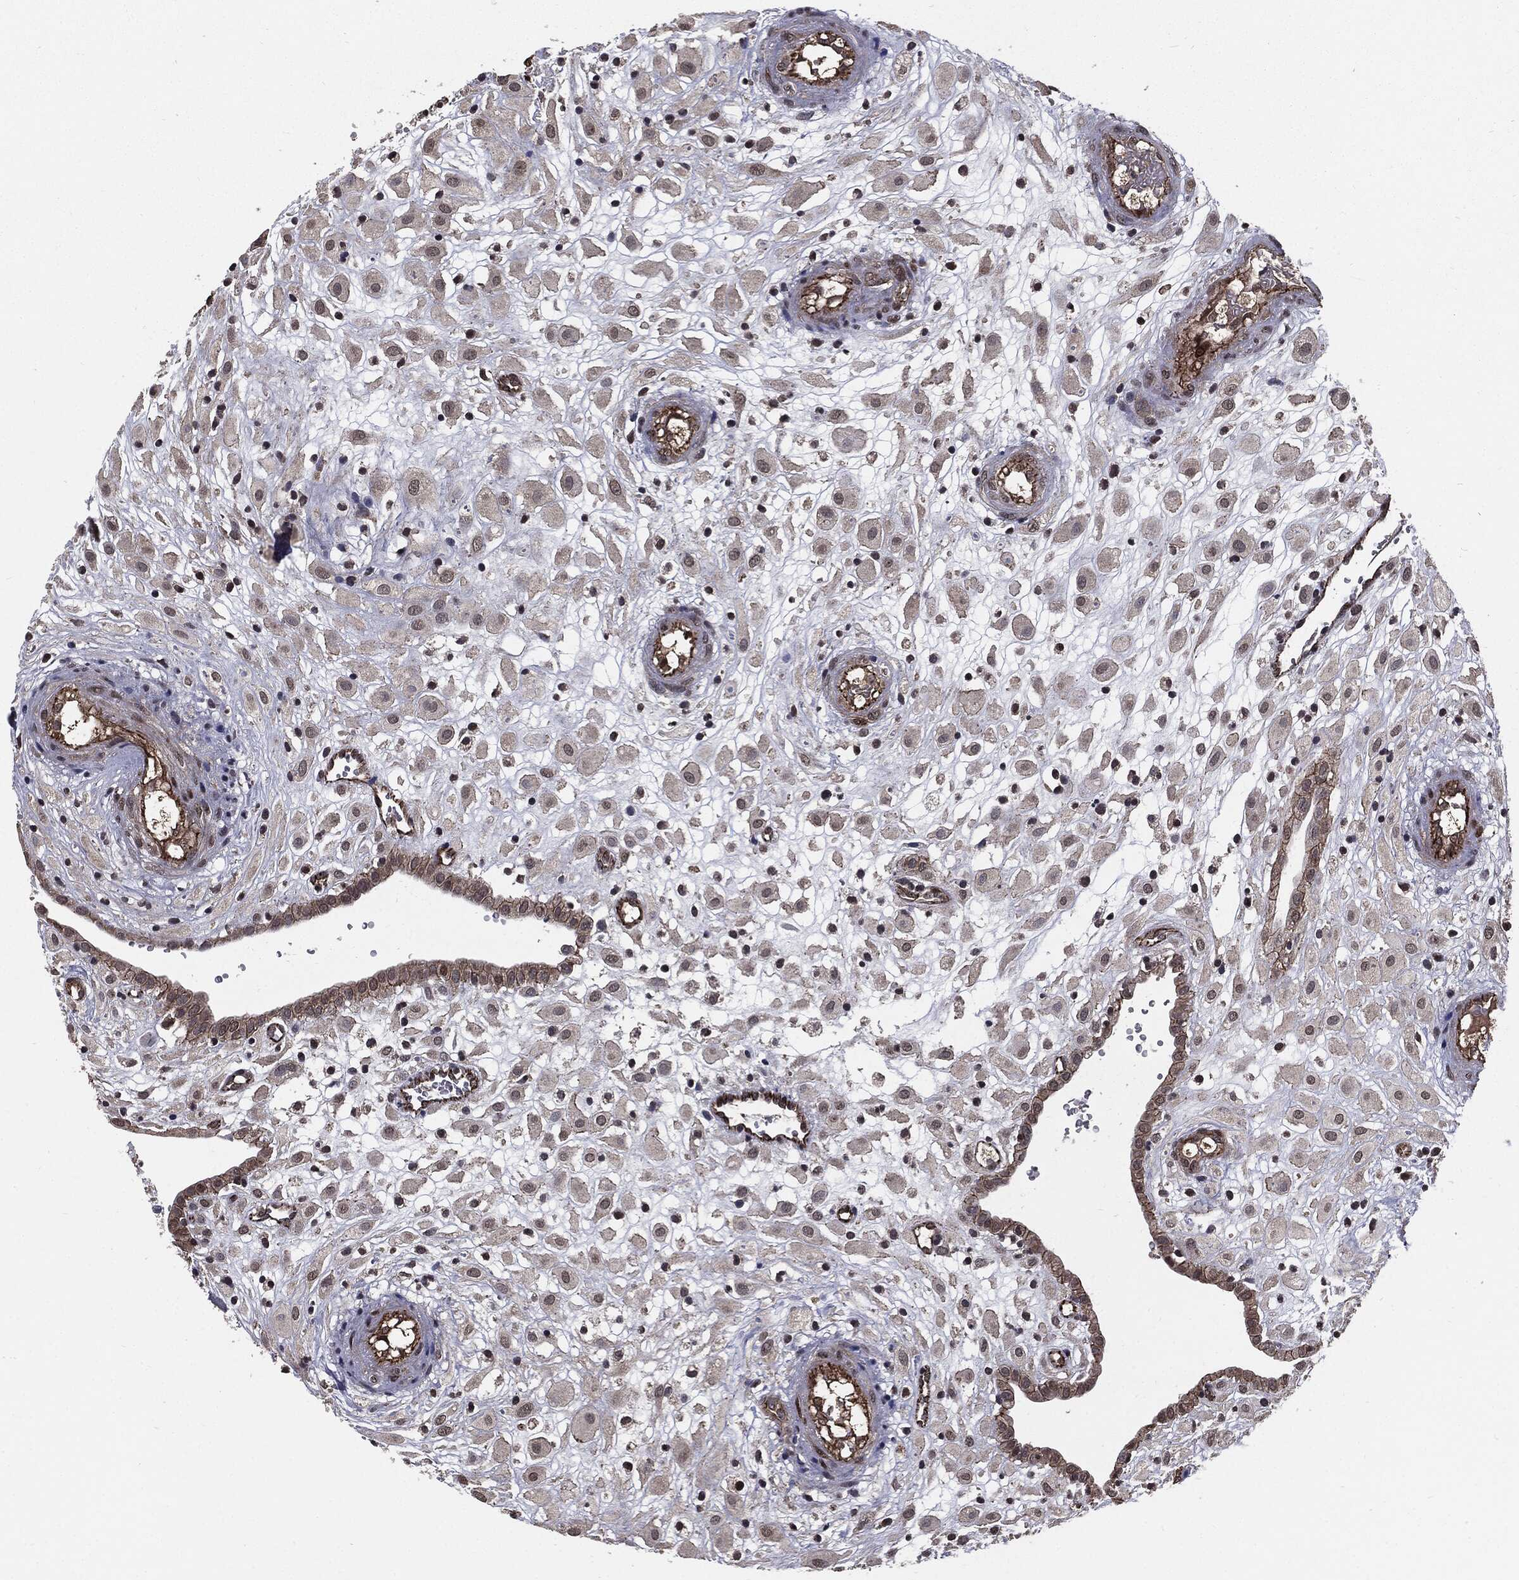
{"staining": {"intensity": "negative", "quantity": "none", "location": "none"}, "tissue": "placenta", "cell_type": "Decidual cells", "image_type": "normal", "snomed": [{"axis": "morphology", "description": "Normal tissue, NOS"}, {"axis": "topography", "description": "Placenta"}], "caption": "Histopathology image shows no protein positivity in decidual cells of benign placenta. Brightfield microscopy of immunohistochemistry (IHC) stained with DAB (3,3'-diaminobenzidine) (brown) and hematoxylin (blue), captured at high magnification.", "gene": "PTPA", "patient": {"sex": "female", "age": 24}}